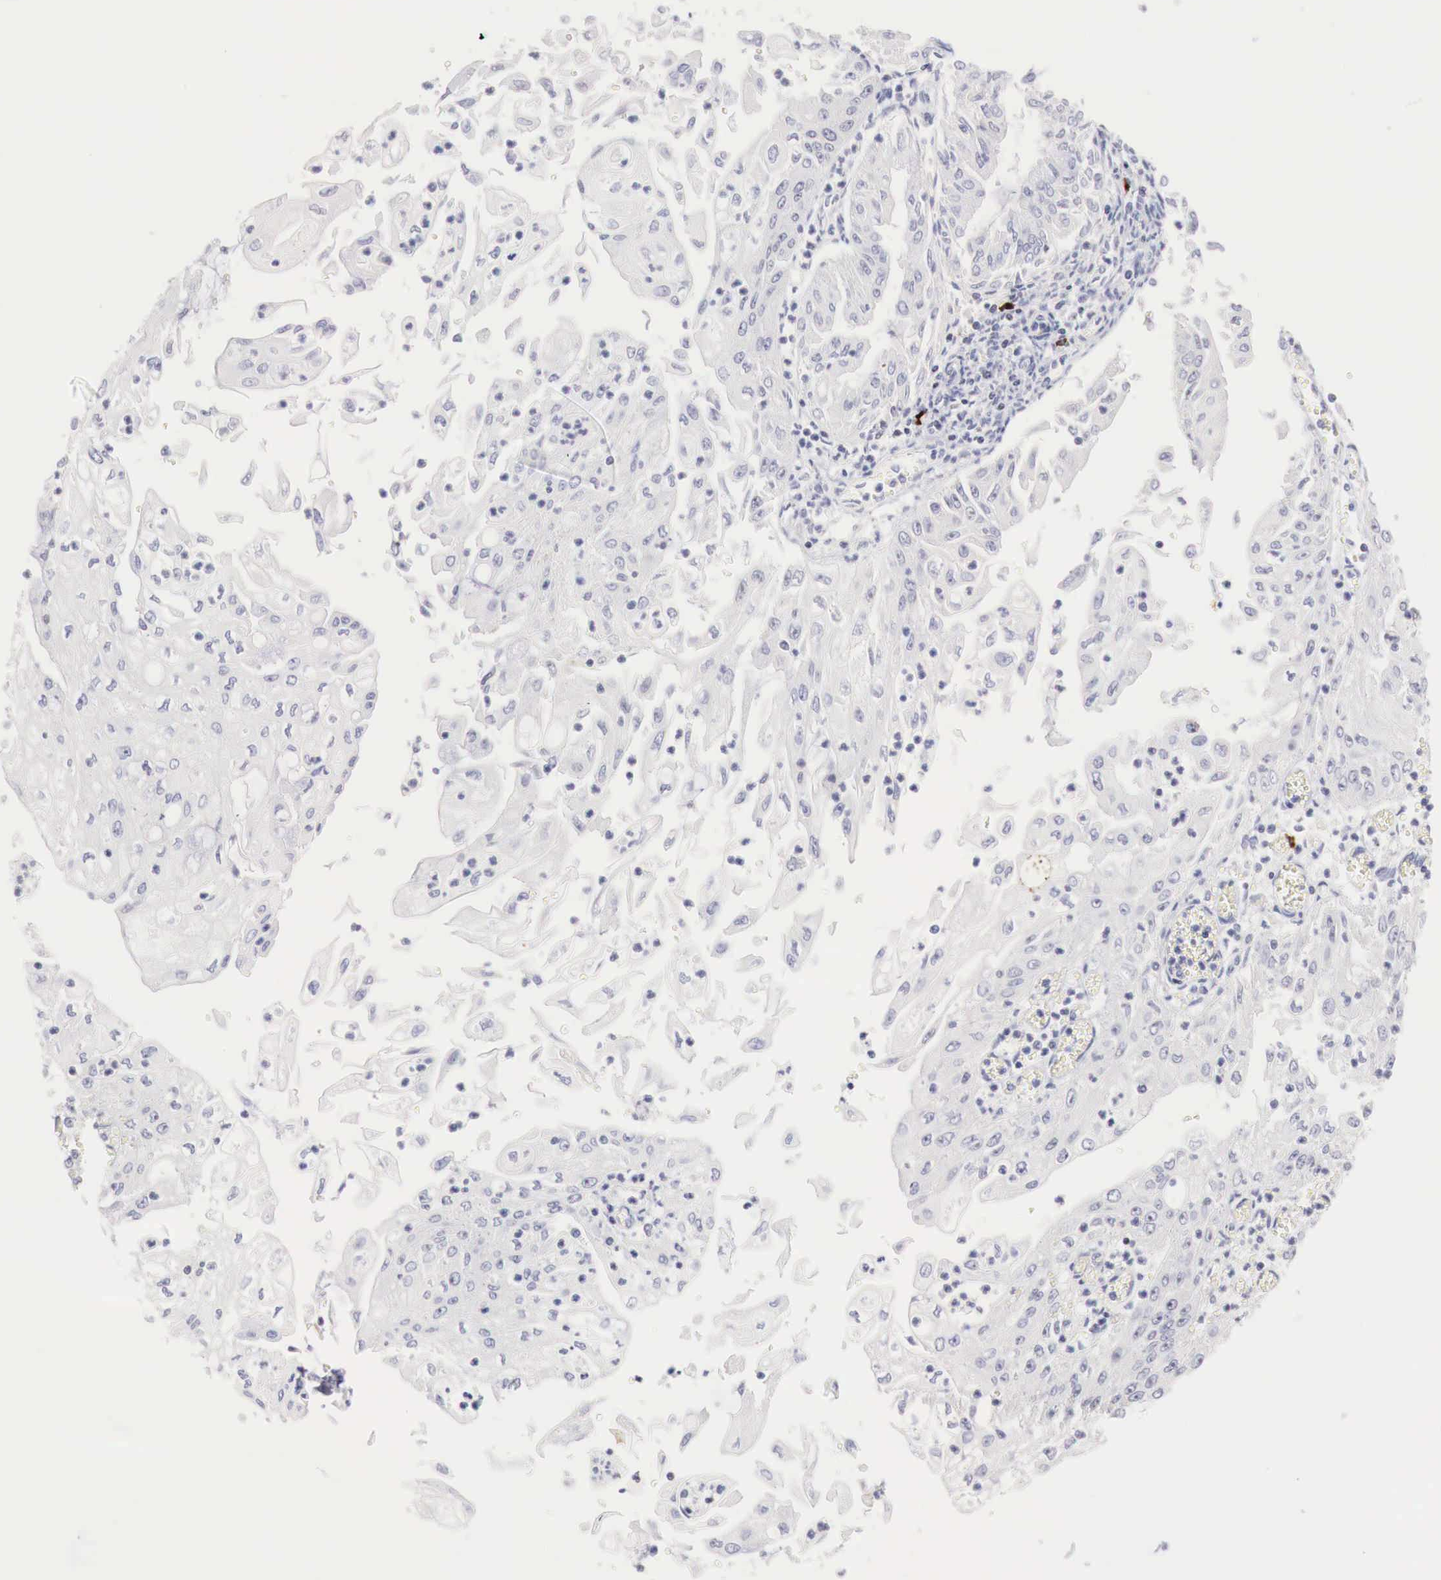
{"staining": {"intensity": "negative", "quantity": "none", "location": "none"}, "tissue": "endometrial cancer", "cell_type": "Tumor cells", "image_type": "cancer", "snomed": [{"axis": "morphology", "description": "Adenocarcinoma, NOS"}, {"axis": "topography", "description": "Endometrium"}], "caption": "Tumor cells are negative for protein expression in human endometrial adenocarcinoma. The staining is performed using DAB (3,3'-diaminobenzidine) brown chromogen with nuclei counter-stained in using hematoxylin.", "gene": "CLCN5", "patient": {"sex": "female", "age": 75}}